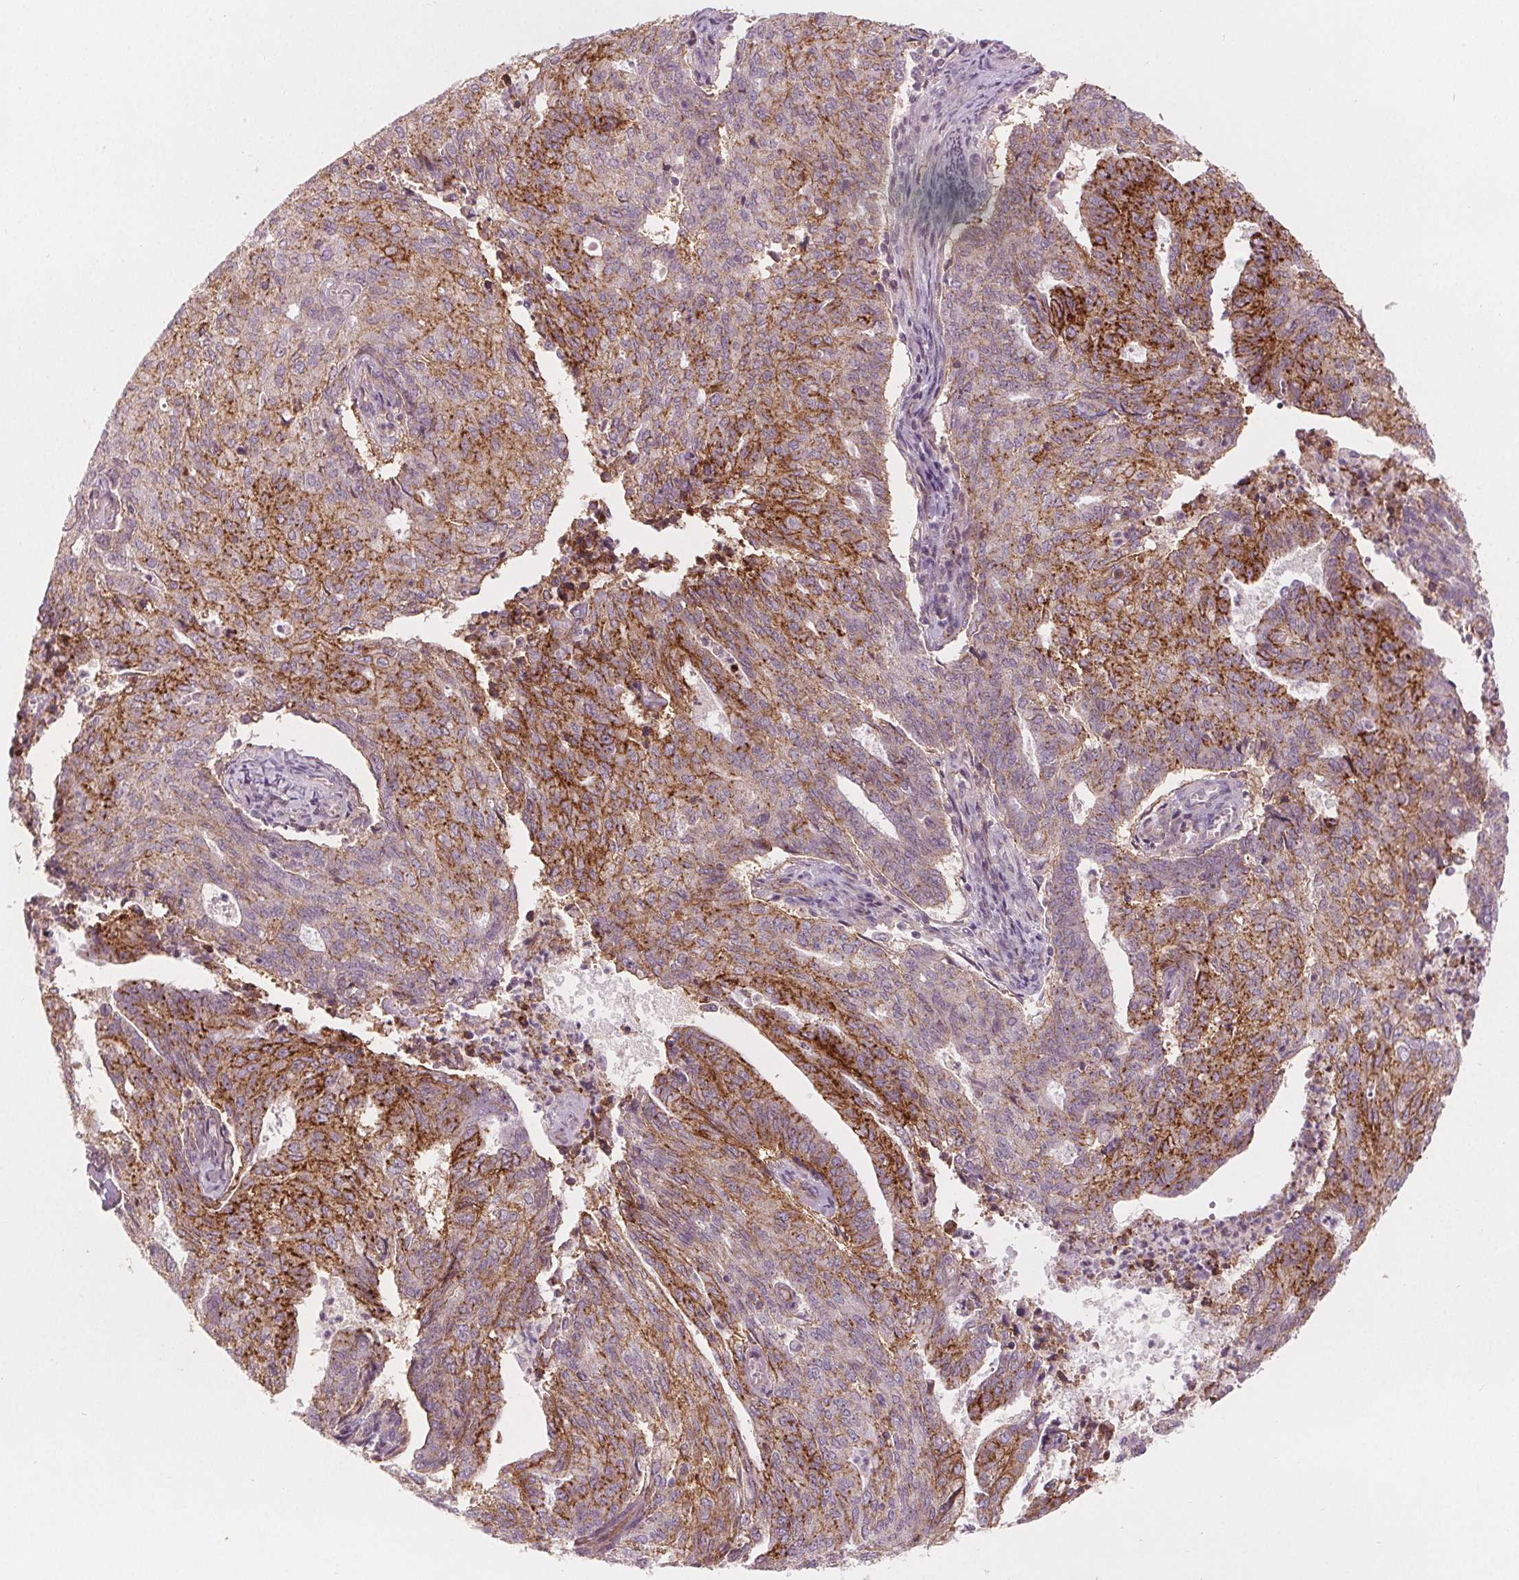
{"staining": {"intensity": "strong", "quantity": "25%-75%", "location": "cytoplasmic/membranous"}, "tissue": "endometrial cancer", "cell_type": "Tumor cells", "image_type": "cancer", "snomed": [{"axis": "morphology", "description": "Adenocarcinoma, NOS"}, {"axis": "topography", "description": "Endometrium"}], "caption": "Endometrial adenocarcinoma stained for a protein (brown) exhibits strong cytoplasmic/membranous positive expression in approximately 25%-75% of tumor cells.", "gene": "ATP1A1", "patient": {"sex": "female", "age": 82}}